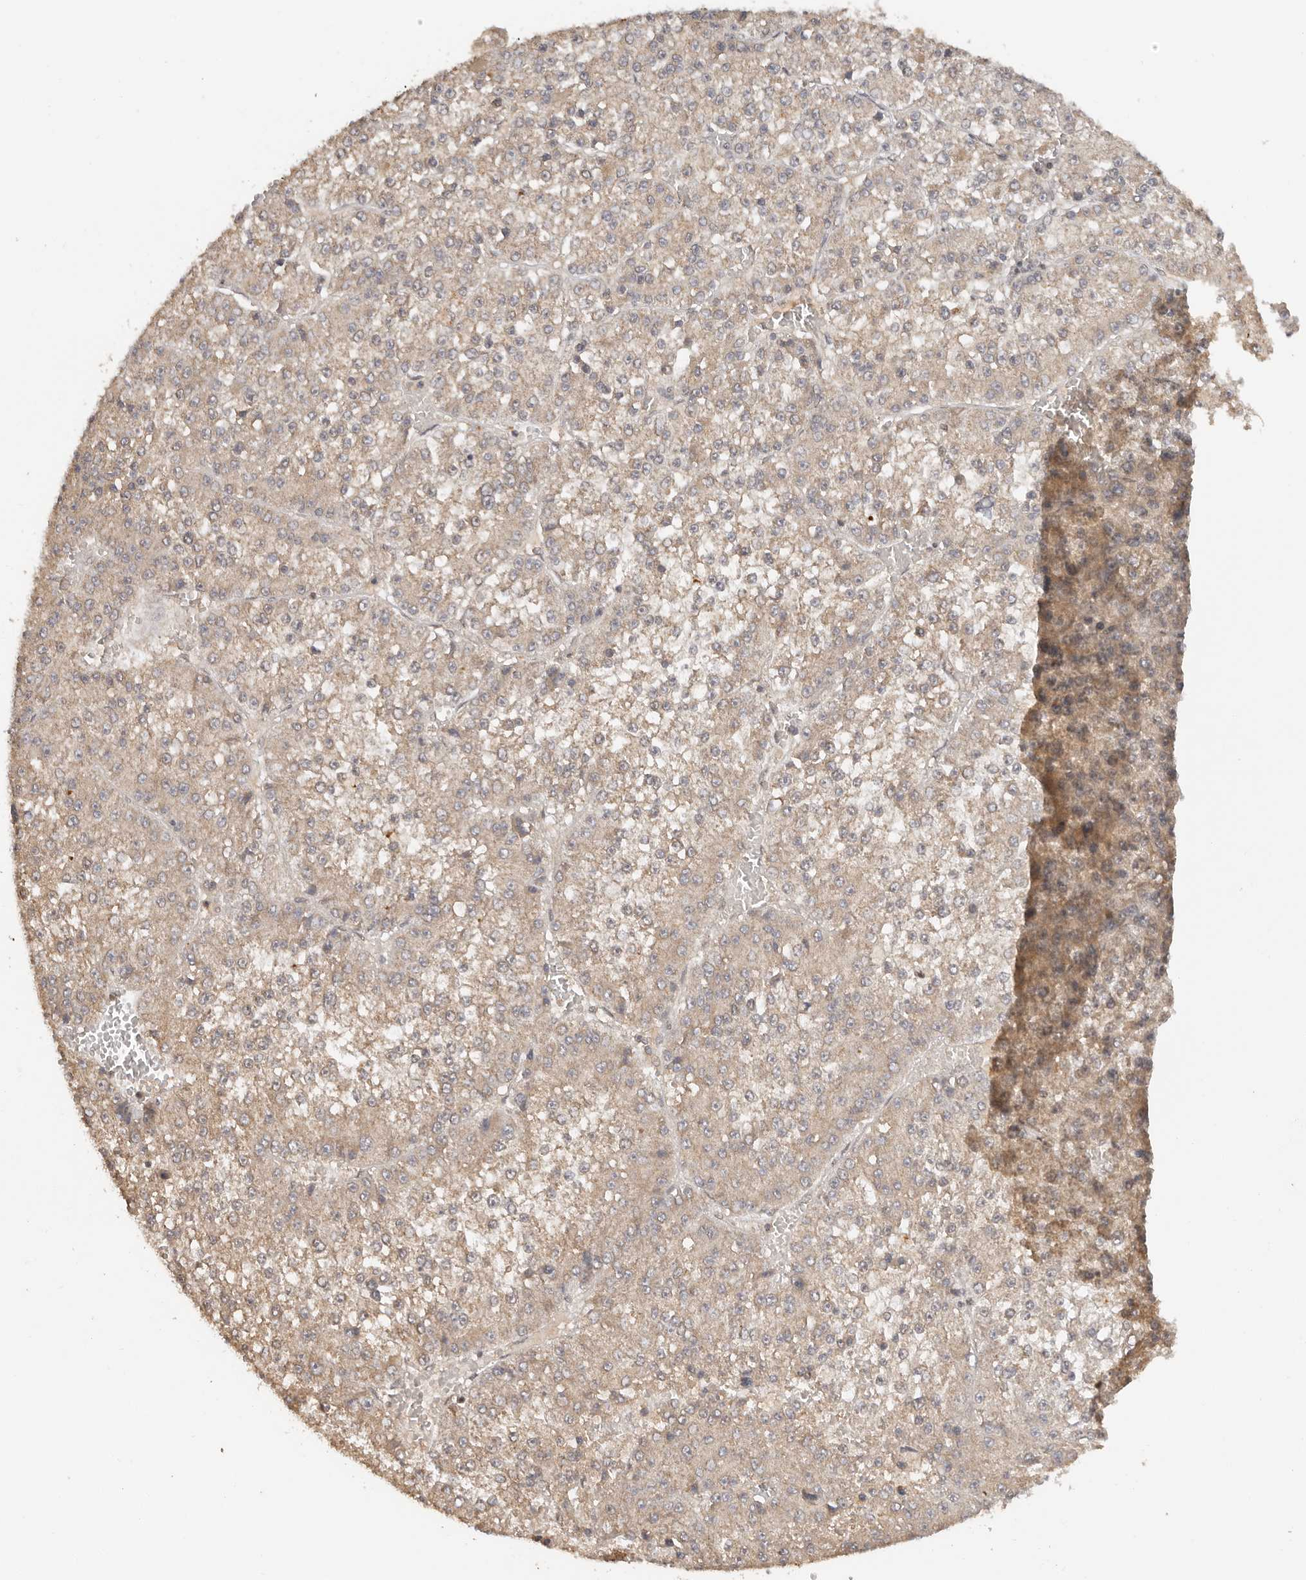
{"staining": {"intensity": "weak", "quantity": ">75%", "location": "cytoplasmic/membranous"}, "tissue": "liver cancer", "cell_type": "Tumor cells", "image_type": "cancer", "snomed": [{"axis": "morphology", "description": "Carcinoma, Hepatocellular, NOS"}, {"axis": "topography", "description": "Liver"}], "caption": "Liver cancer was stained to show a protein in brown. There is low levels of weak cytoplasmic/membranous staining in about >75% of tumor cells.", "gene": "SEC14L1", "patient": {"sex": "female", "age": 73}}